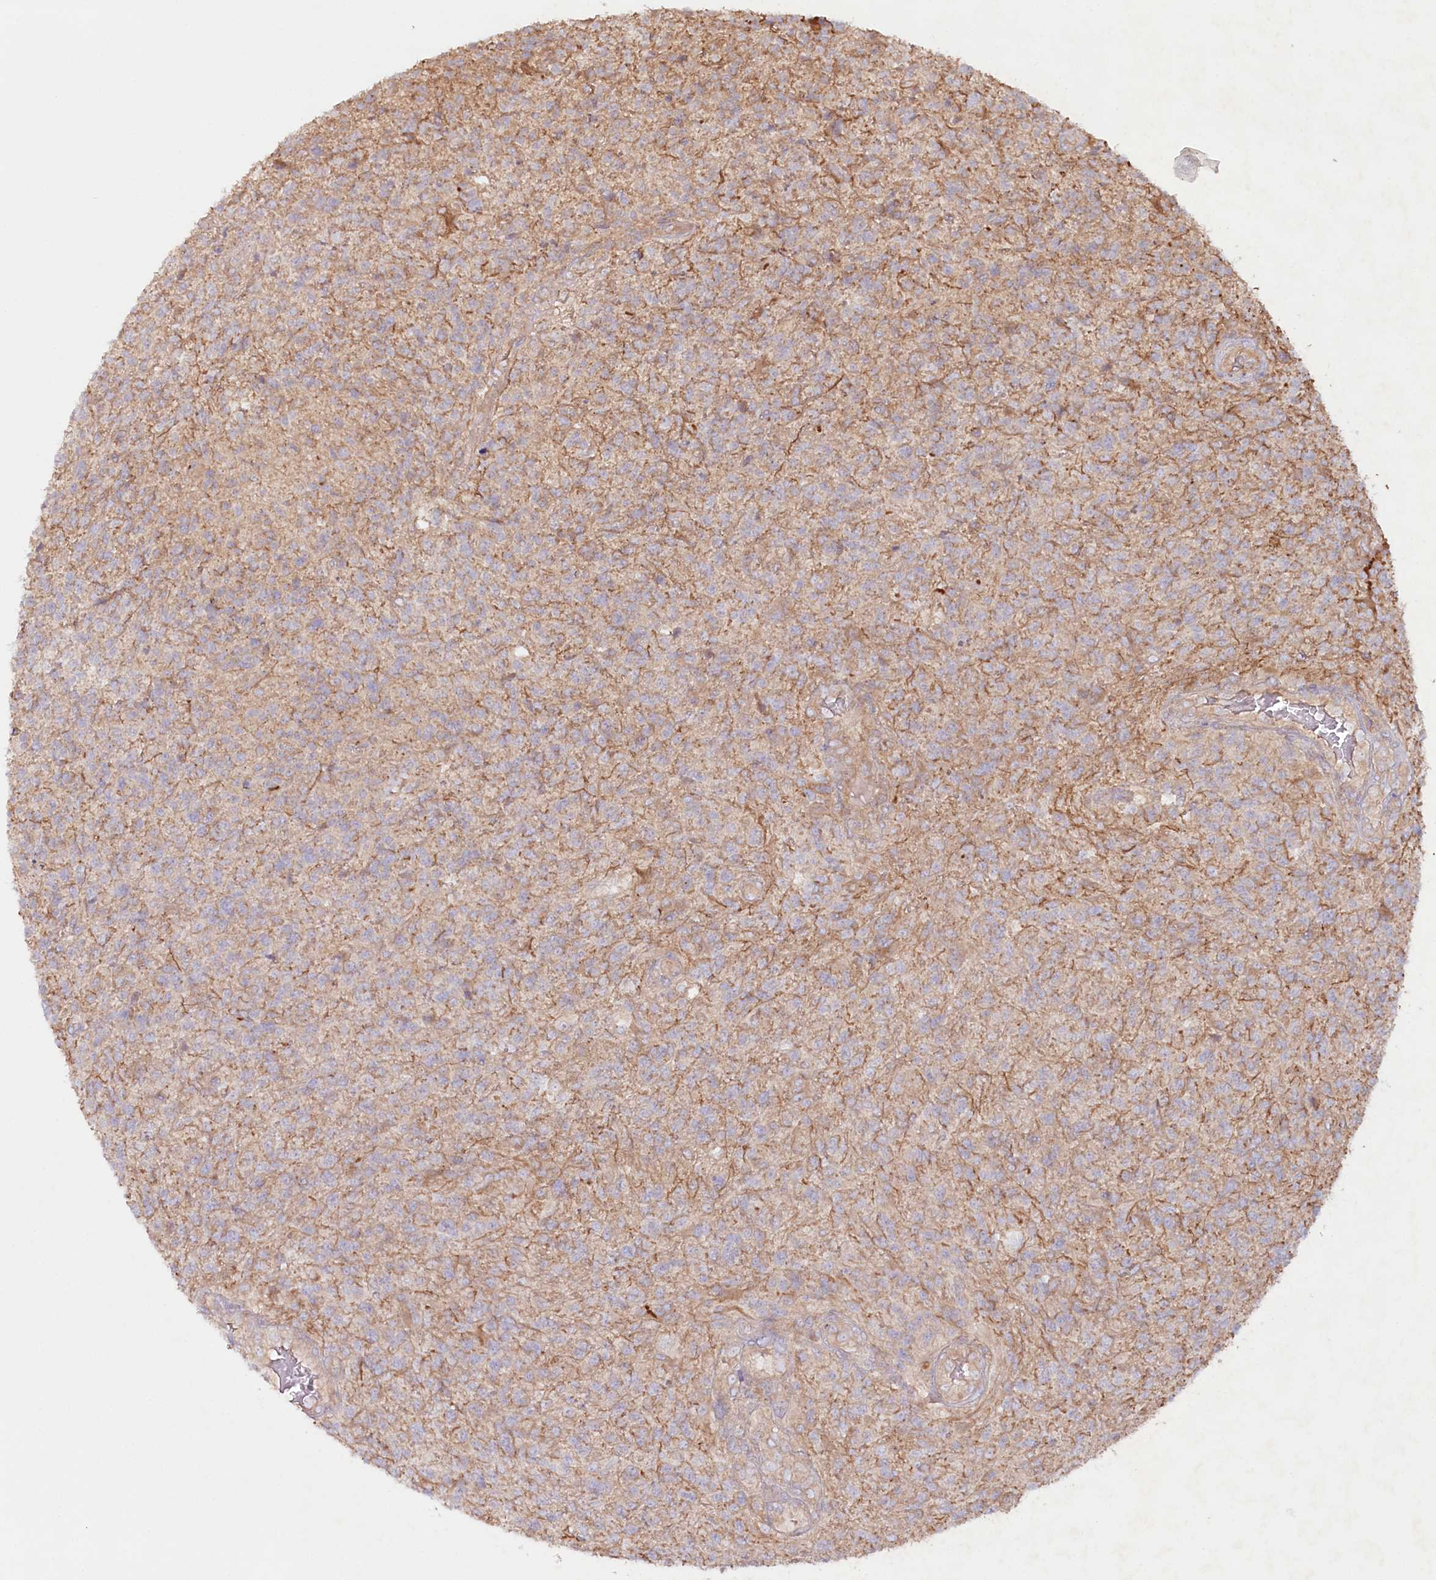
{"staining": {"intensity": "weak", "quantity": "<25%", "location": "cytoplasmic/membranous"}, "tissue": "glioma", "cell_type": "Tumor cells", "image_type": "cancer", "snomed": [{"axis": "morphology", "description": "Glioma, malignant, High grade"}, {"axis": "topography", "description": "Brain"}], "caption": "Immunohistochemical staining of glioma displays no significant expression in tumor cells.", "gene": "TNIP1", "patient": {"sex": "male", "age": 56}}